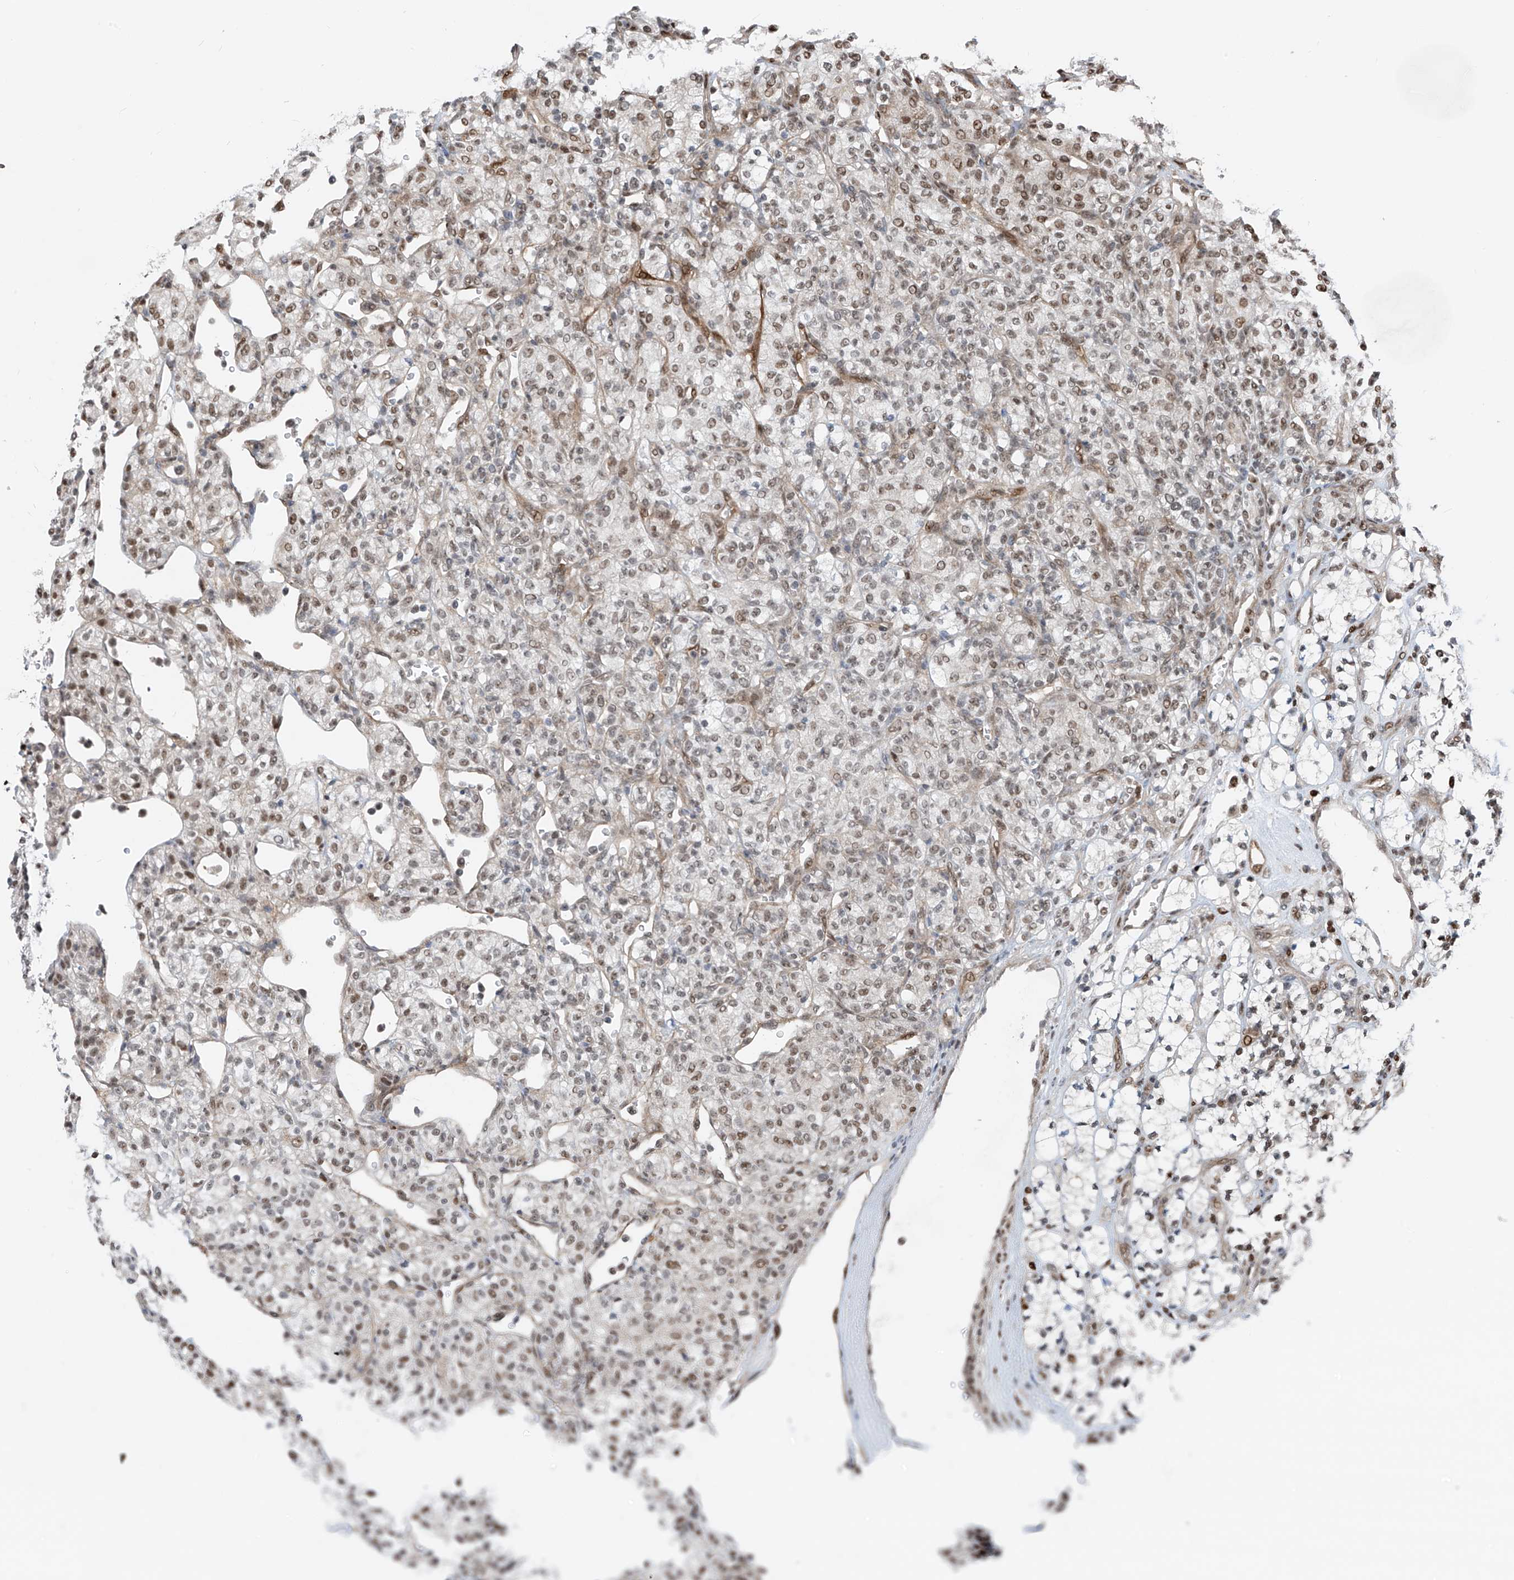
{"staining": {"intensity": "weak", "quantity": "25%-75%", "location": "nuclear"}, "tissue": "renal cancer", "cell_type": "Tumor cells", "image_type": "cancer", "snomed": [{"axis": "morphology", "description": "Adenocarcinoma, NOS"}, {"axis": "topography", "description": "Kidney"}], "caption": "Immunohistochemistry (IHC) histopathology image of neoplastic tissue: renal adenocarcinoma stained using immunohistochemistry (IHC) shows low levels of weak protein expression localized specifically in the nuclear of tumor cells, appearing as a nuclear brown color.", "gene": "RBP7", "patient": {"sex": "male", "age": 77}}